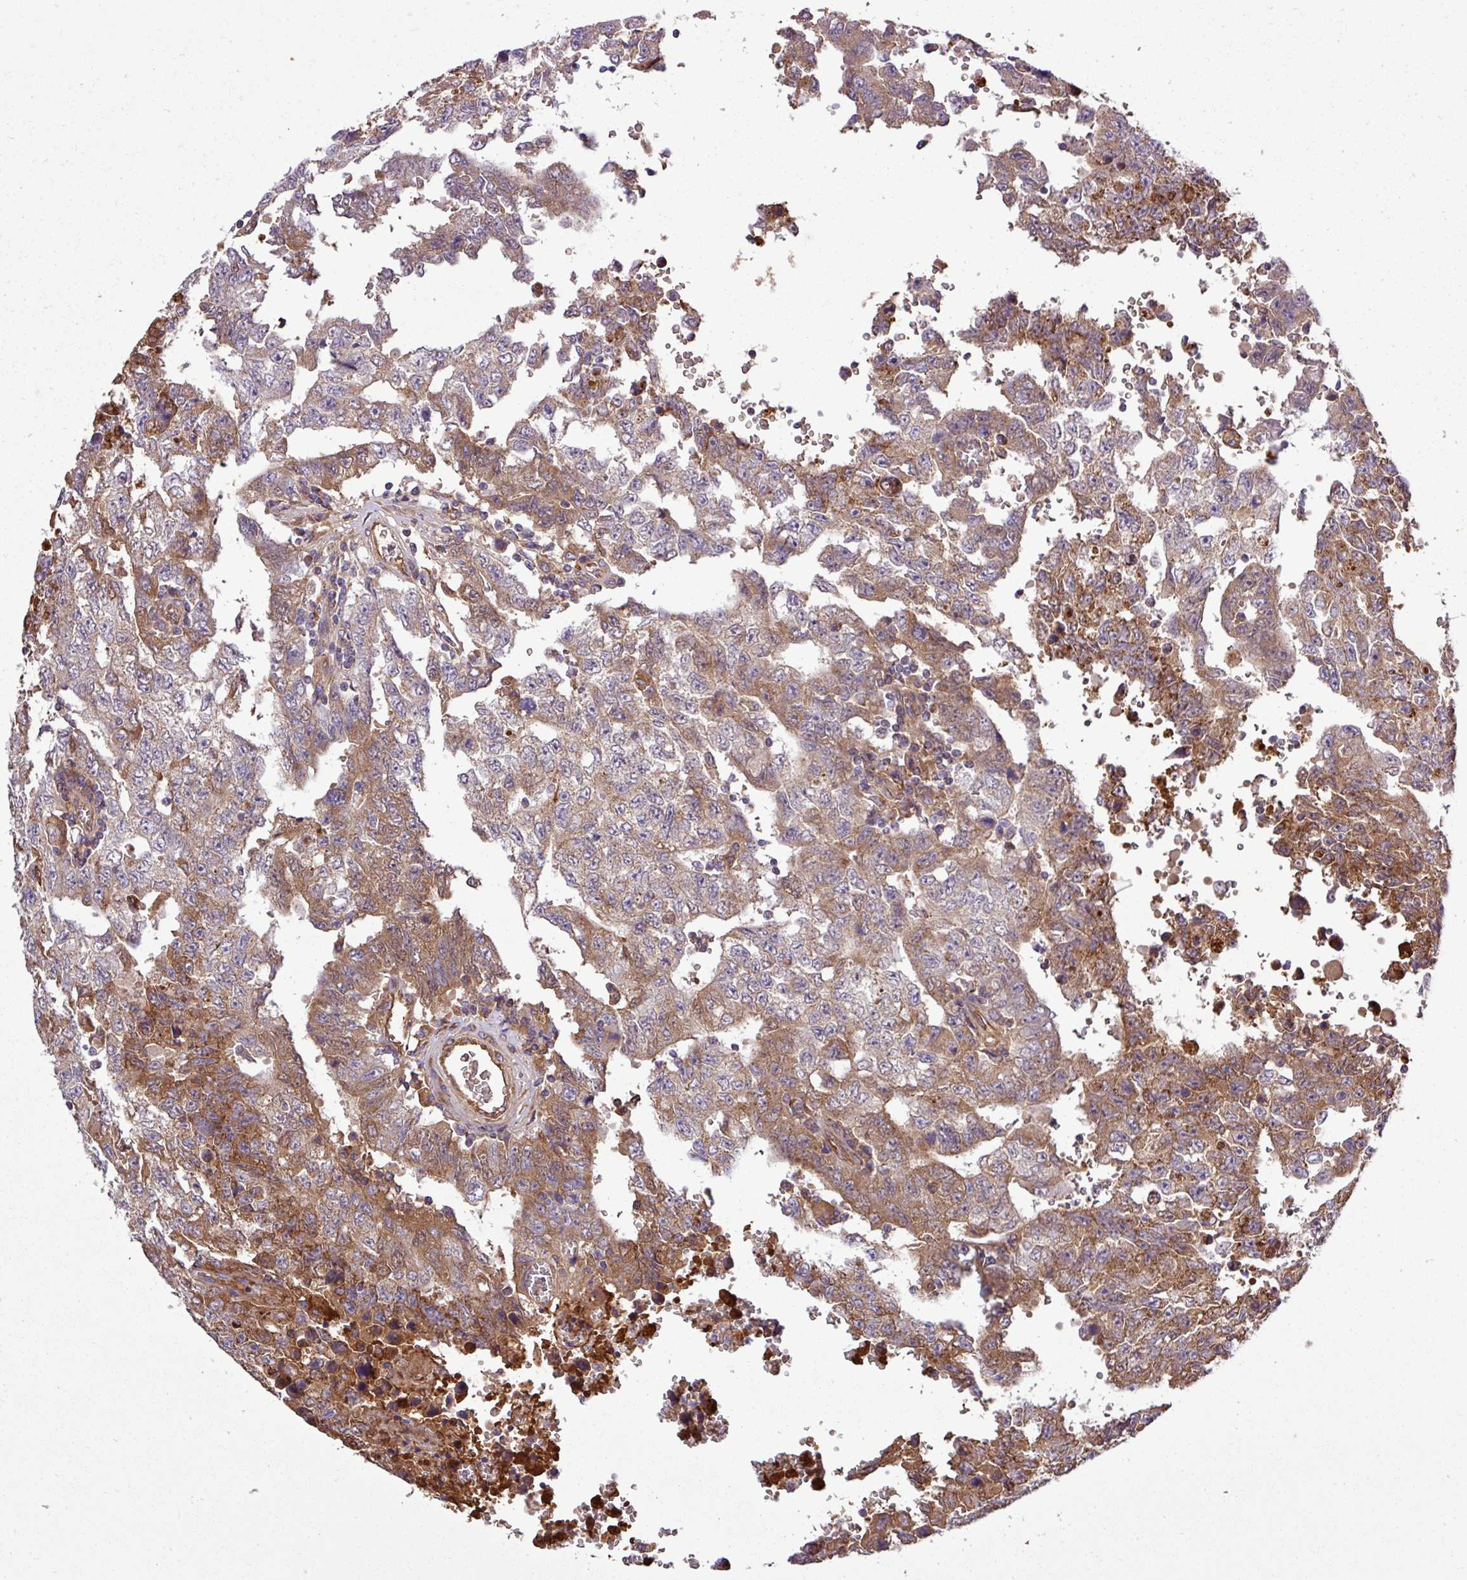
{"staining": {"intensity": "moderate", "quantity": "25%-75%", "location": "cytoplasmic/membranous"}, "tissue": "testis cancer", "cell_type": "Tumor cells", "image_type": "cancer", "snomed": [{"axis": "morphology", "description": "Carcinoma, Embryonal, NOS"}, {"axis": "topography", "description": "Testis"}], "caption": "This is a histology image of immunohistochemistry staining of testis cancer (embryonal carcinoma), which shows moderate positivity in the cytoplasmic/membranous of tumor cells.", "gene": "CWH43", "patient": {"sex": "male", "age": 26}}